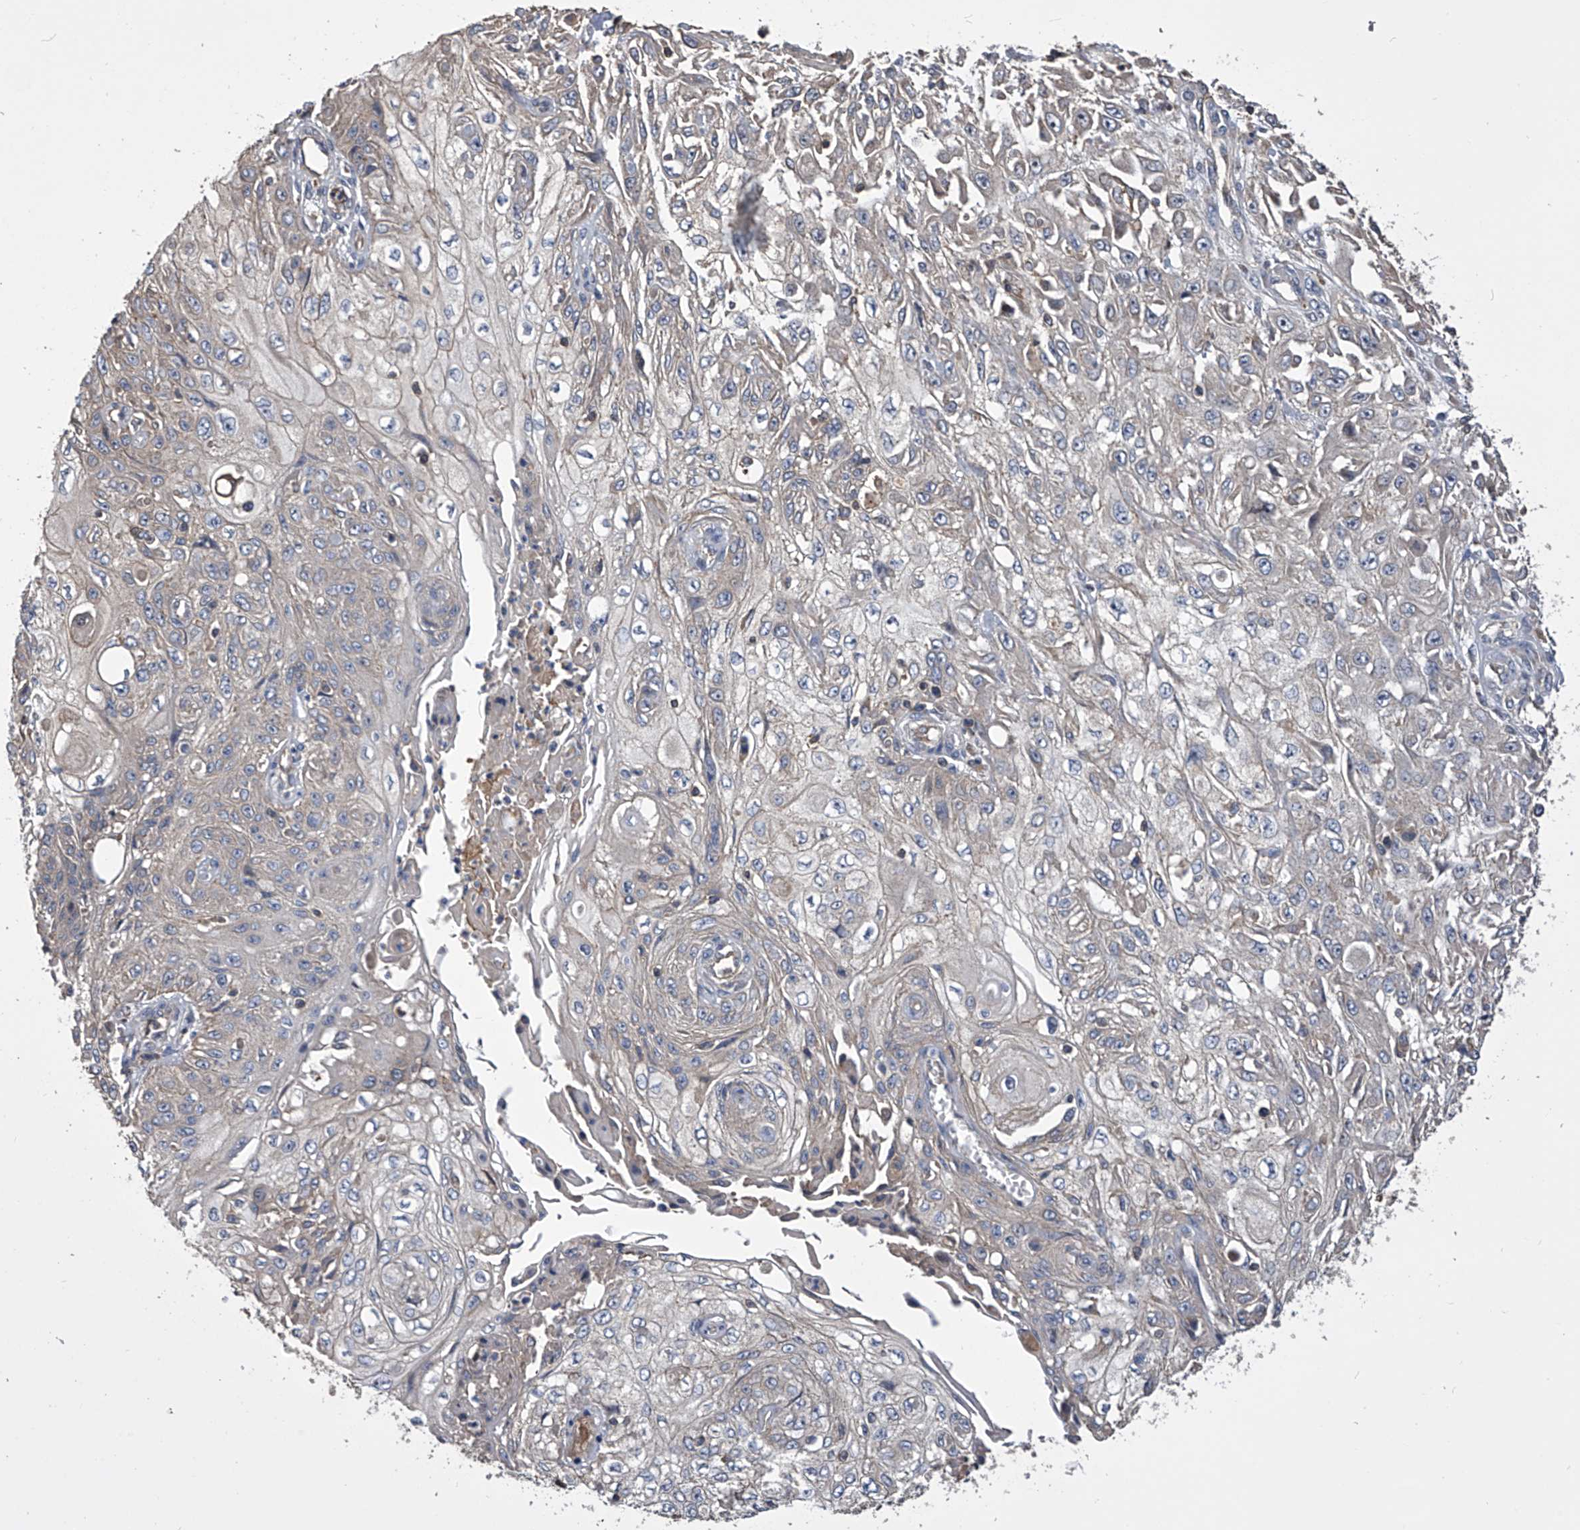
{"staining": {"intensity": "weak", "quantity": "<25%", "location": "cytoplasmic/membranous"}, "tissue": "skin cancer", "cell_type": "Tumor cells", "image_type": "cancer", "snomed": [{"axis": "morphology", "description": "Squamous cell carcinoma, NOS"}, {"axis": "morphology", "description": "Squamous cell carcinoma, metastatic, NOS"}, {"axis": "topography", "description": "Skin"}, {"axis": "topography", "description": "Lymph node"}], "caption": "IHC image of metastatic squamous cell carcinoma (skin) stained for a protein (brown), which displays no staining in tumor cells.", "gene": "CUL7", "patient": {"sex": "male", "age": 75}}